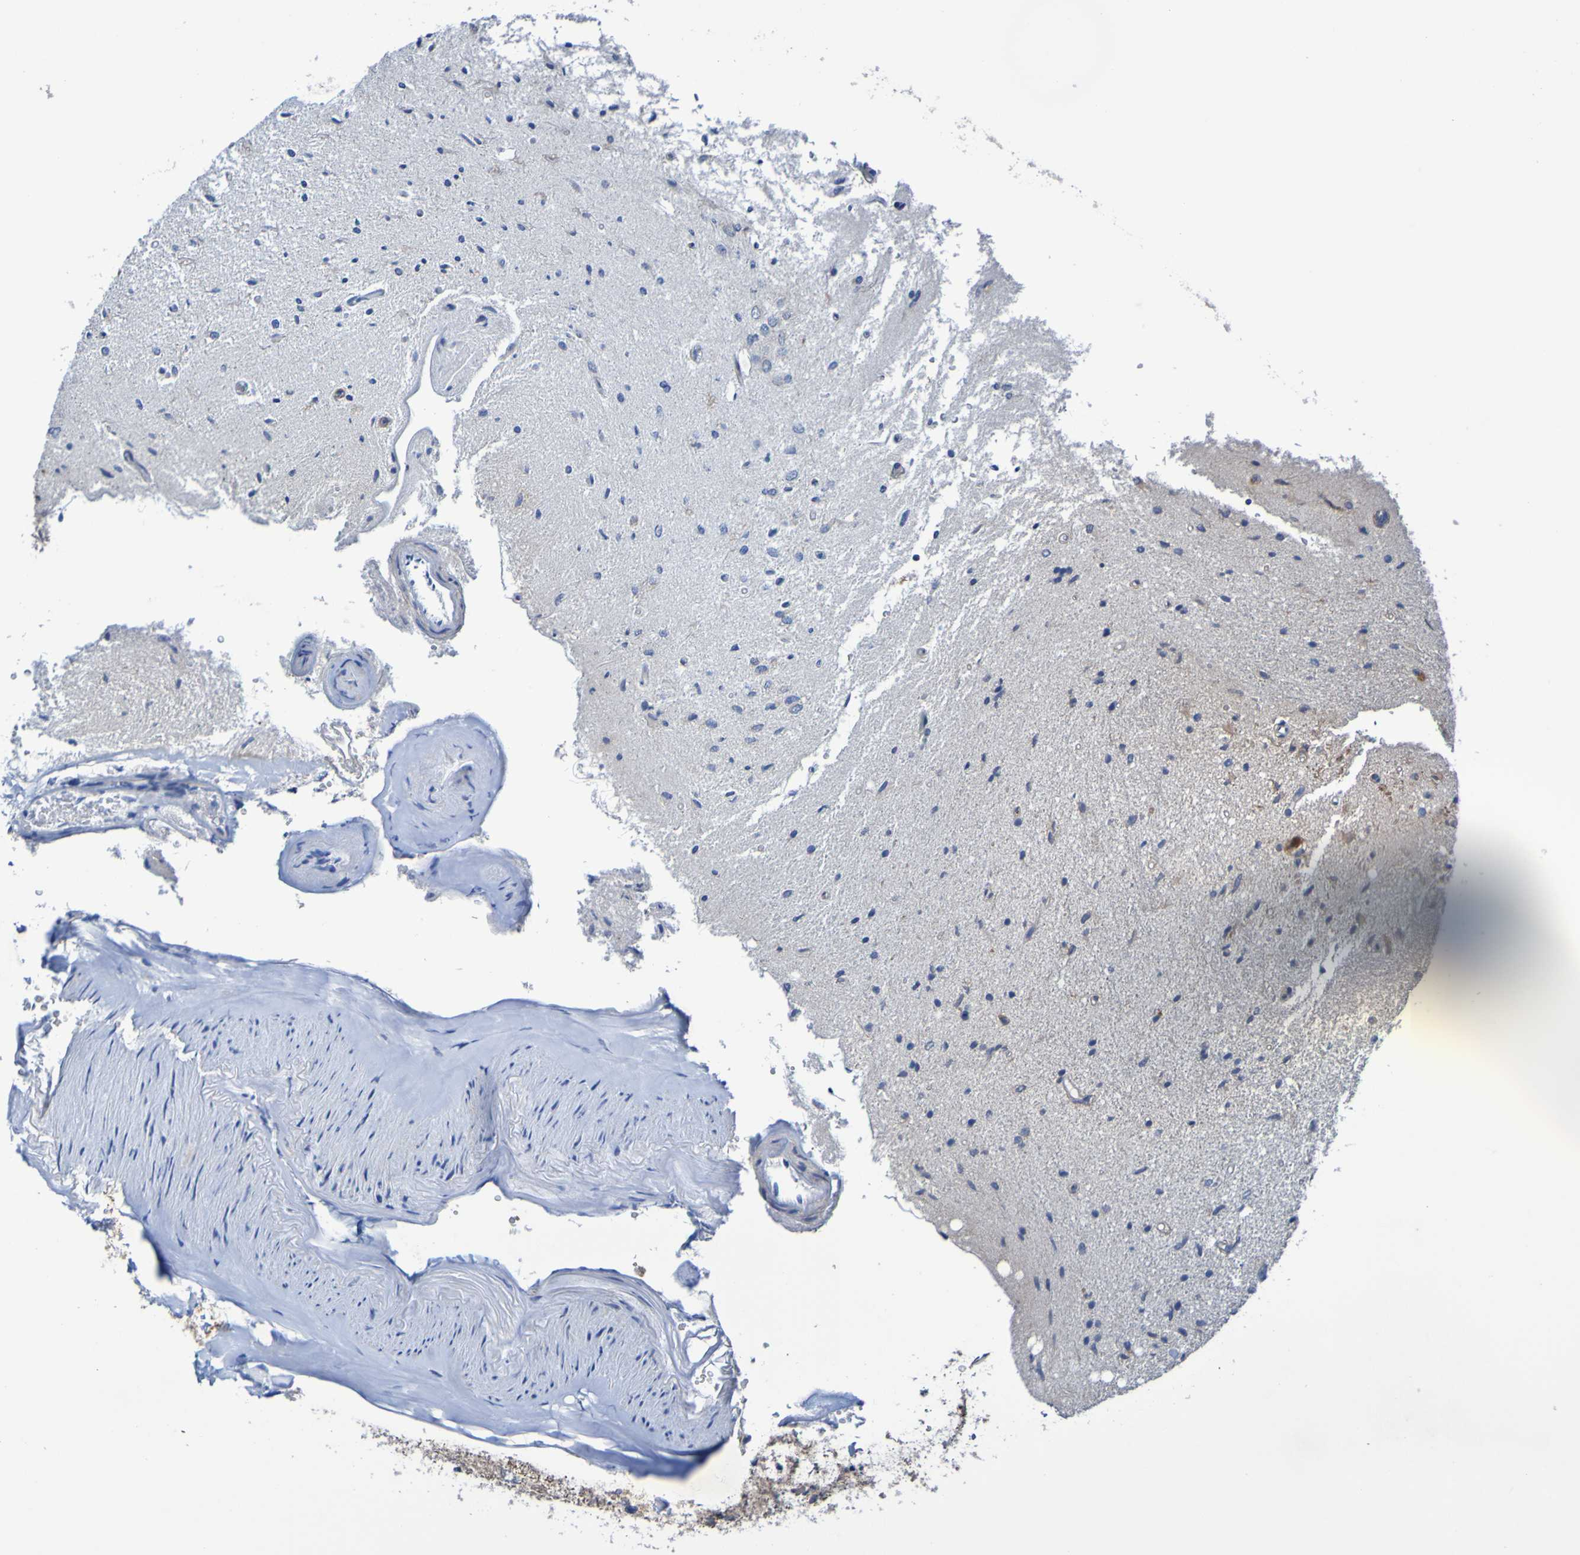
{"staining": {"intensity": "weak", "quantity": ">75%", "location": "cytoplasmic/membranous"}, "tissue": "glioma", "cell_type": "Tumor cells", "image_type": "cancer", "snomed": [{"axis": "morphology", "description": "Glioma, malignant, Low grade"}, {"axis": "topography", "description": "Brain"}], "caption": "Immunohistochemical staining of glioma reveals weak cytoplasmic/membranous protein staining in about >75% of tumor cells.", "gene": "SDK1", "patient": {"sex": "male", "age": 77}}